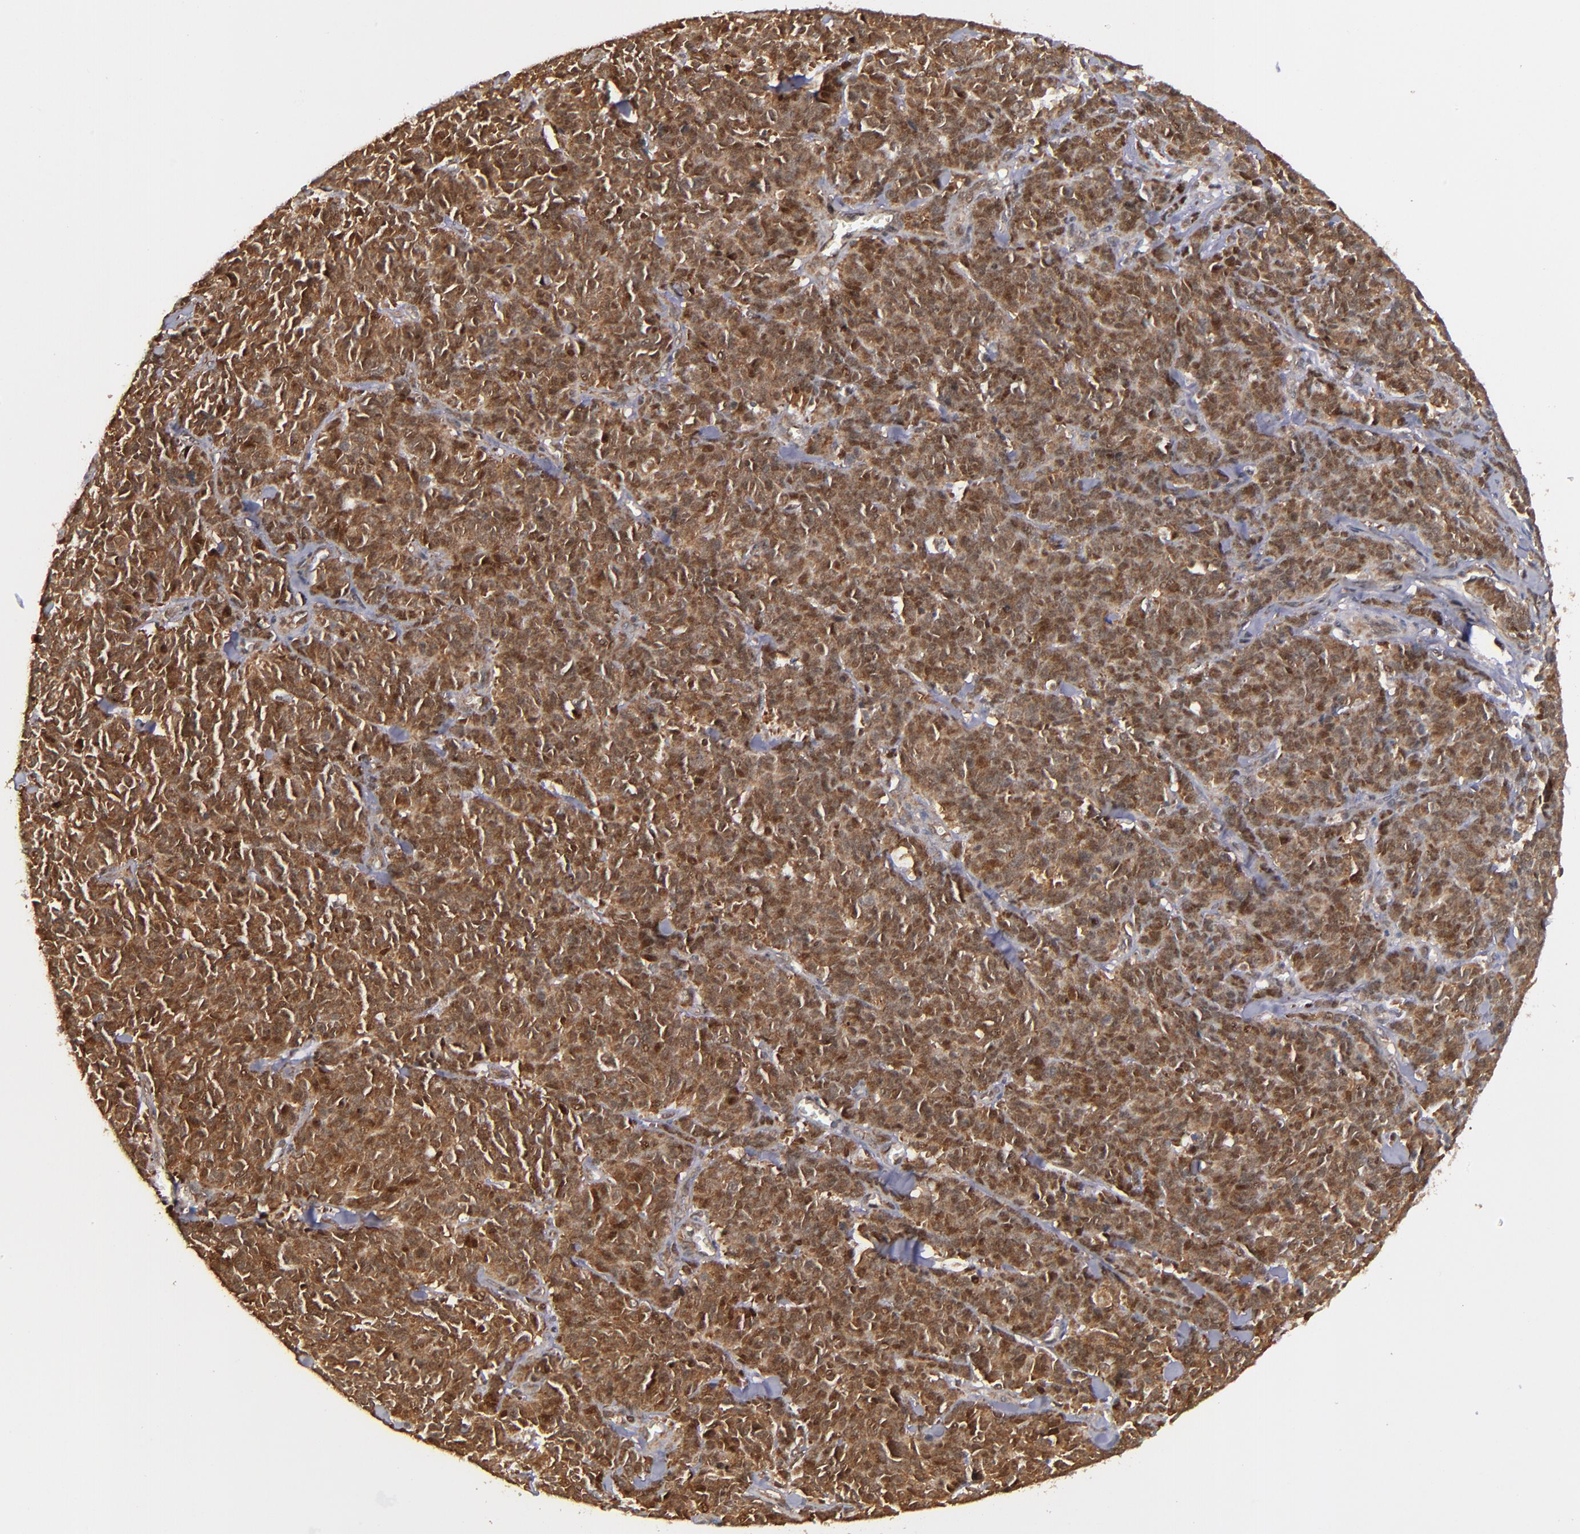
{"staining": {"intensity": "strong", "quantity": ">75%", "location": "cytoplasmic/membranous"}, "tissue": "lung cancer", "cell_type": "Tumor cells", "image_type": "cancer", "snomed": [{"axis": "morphology", "description": "Neoplasm, malignant, NOS"}, {"axis": "topography", "description": "Lung"}], "caption": "Lung cancer (neoplasm (malignant)) stained with immunohistochemistry (IHC) demonstrates strong cytoplasmic/membranous positivity in approximately >75% of tumor cells.", "gene": "BDKRB1", "patient": {"sex": "female", "age": 58}}